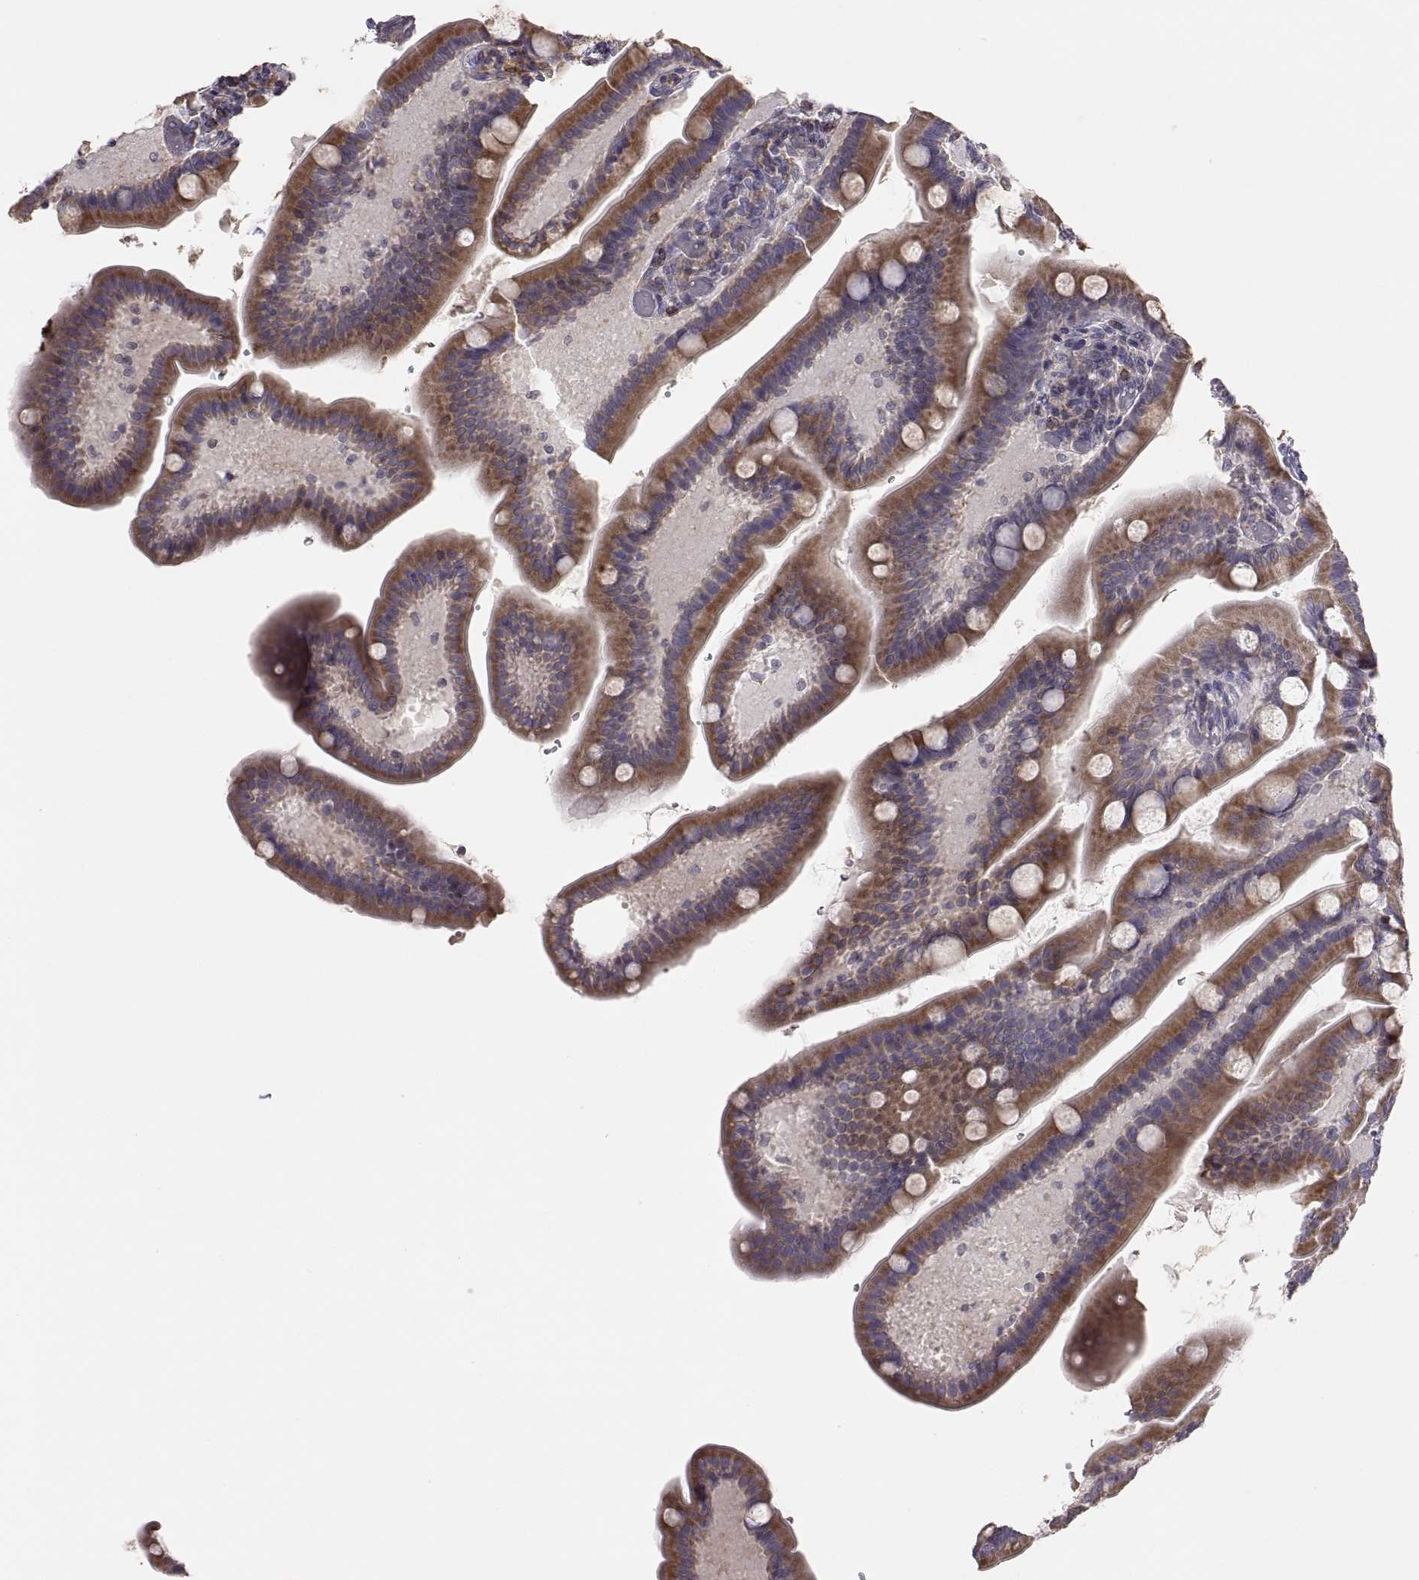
{"staining": {"intensity": "moderate", "quantity": ">75%", "location": "cytoplasmic/membranous"}, "tissue": "small intestine", "cell_type": "Glandular cells", "image_type": "normal", "snomed": [{"axis": "morphology", "description": "Normal tissue, NOS"}, {"axis": "topography", "description": "Small intestine"}], "caption": "This histopathology image exhibits immunohistochemistry staining of benign small intestine, with medium moderate cytoplasmic/membranous staining in about >75% of glandular cells.", "gene": "ERO1A", "patient": {"sex": "male", "age": 66}}